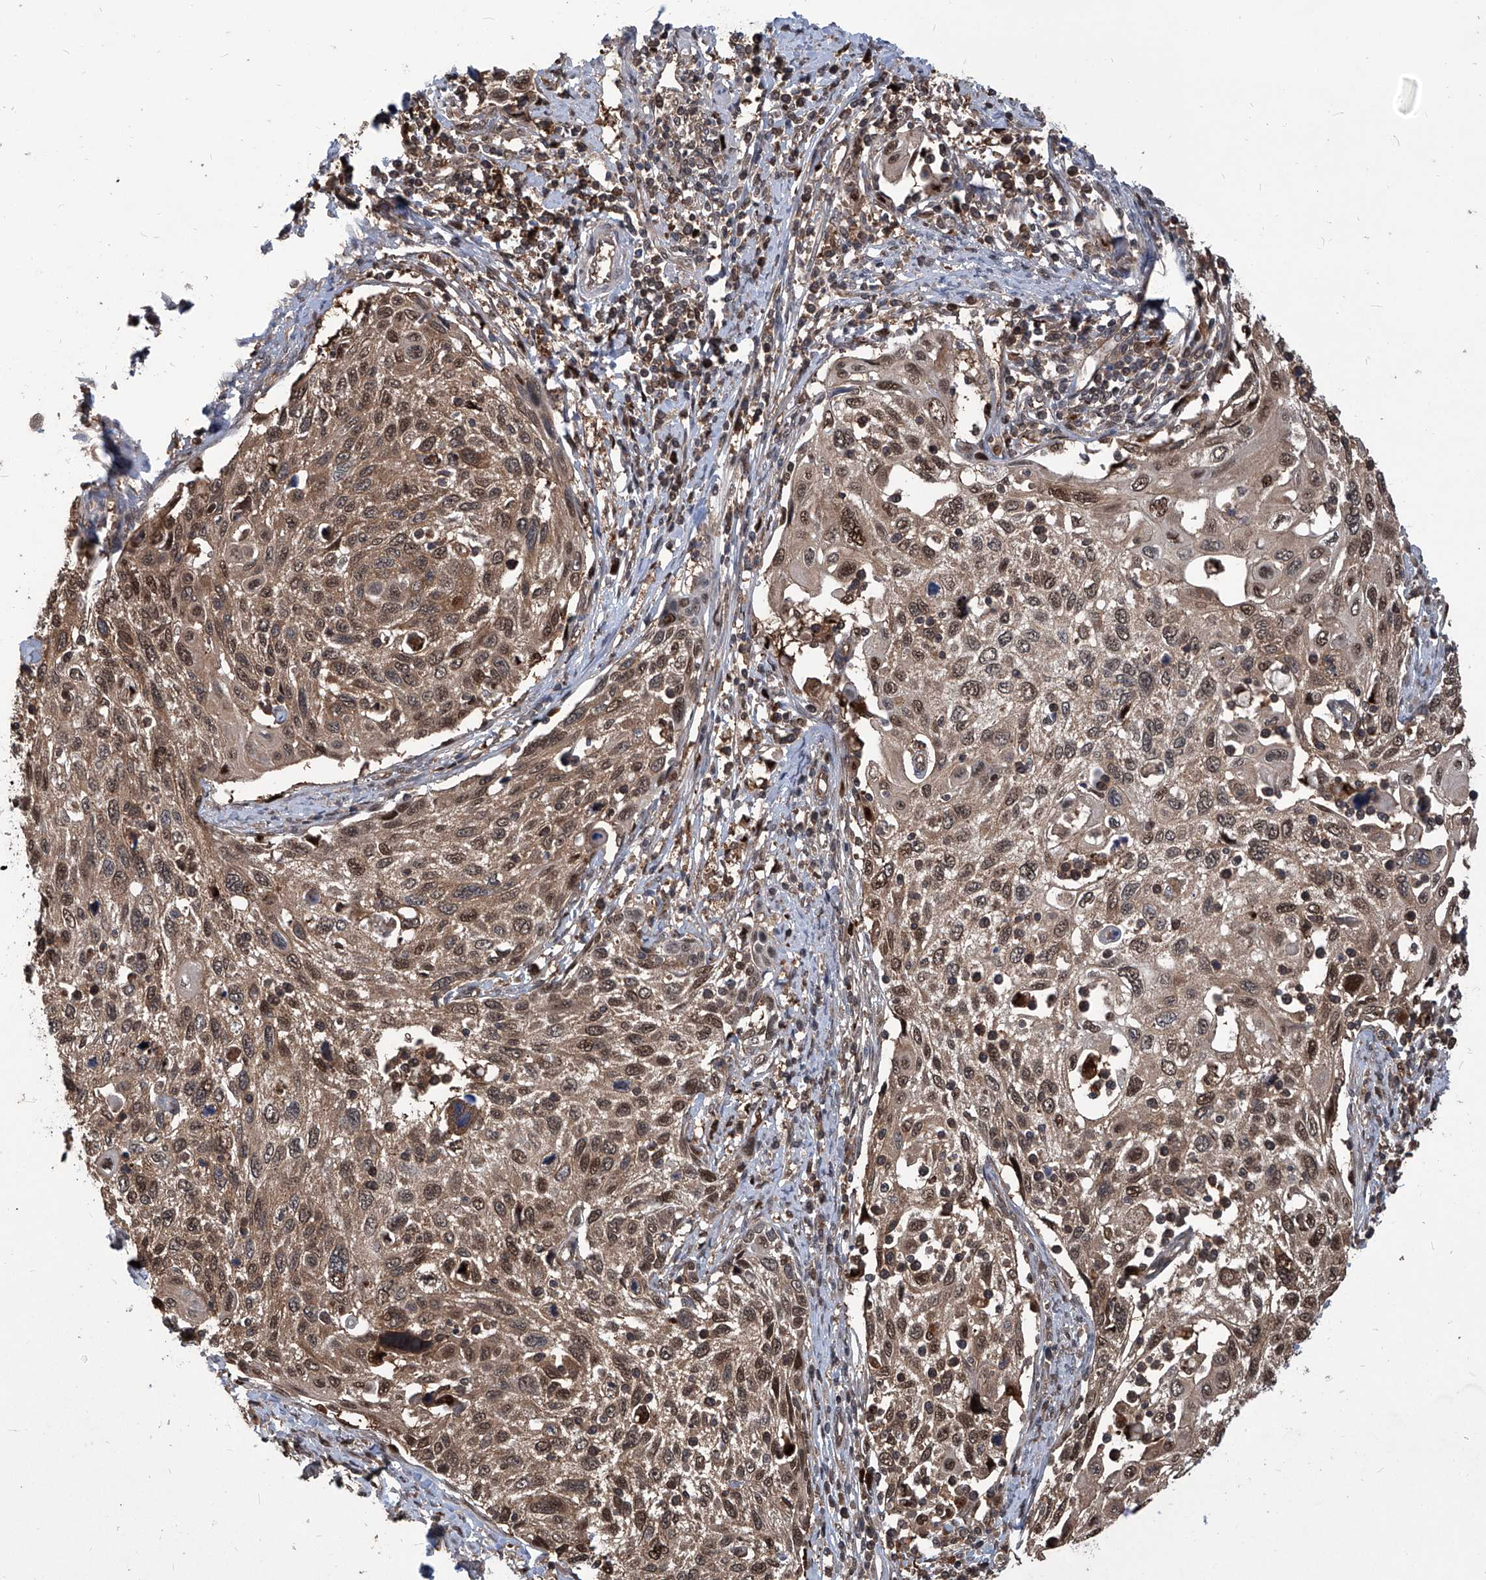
{"staining": {"intensity": "moderate", "quantity": ">75%", "location": "cytoplasmic/membranous,nuclear"}, "tissue": "cervical cancer", "cell_type": "Tumor cells", "image_type": "cancer", "snomed": [{"axis": "morphology", "description": "Squamous cell carcinoma, NOS"}, {"axis": "topography", "description": "Cervix"}], "caption": "IHC of cervical cancer demonstrates medium levels of moderate cytoplasmic/membranous and nuclear staining in approximately >75% of tumor cells. (brown staining indicates protein expression, while blue staining denotes nuclei).", "gene": "PSMB1", "patient": {"sex": "female", "age": 70}}